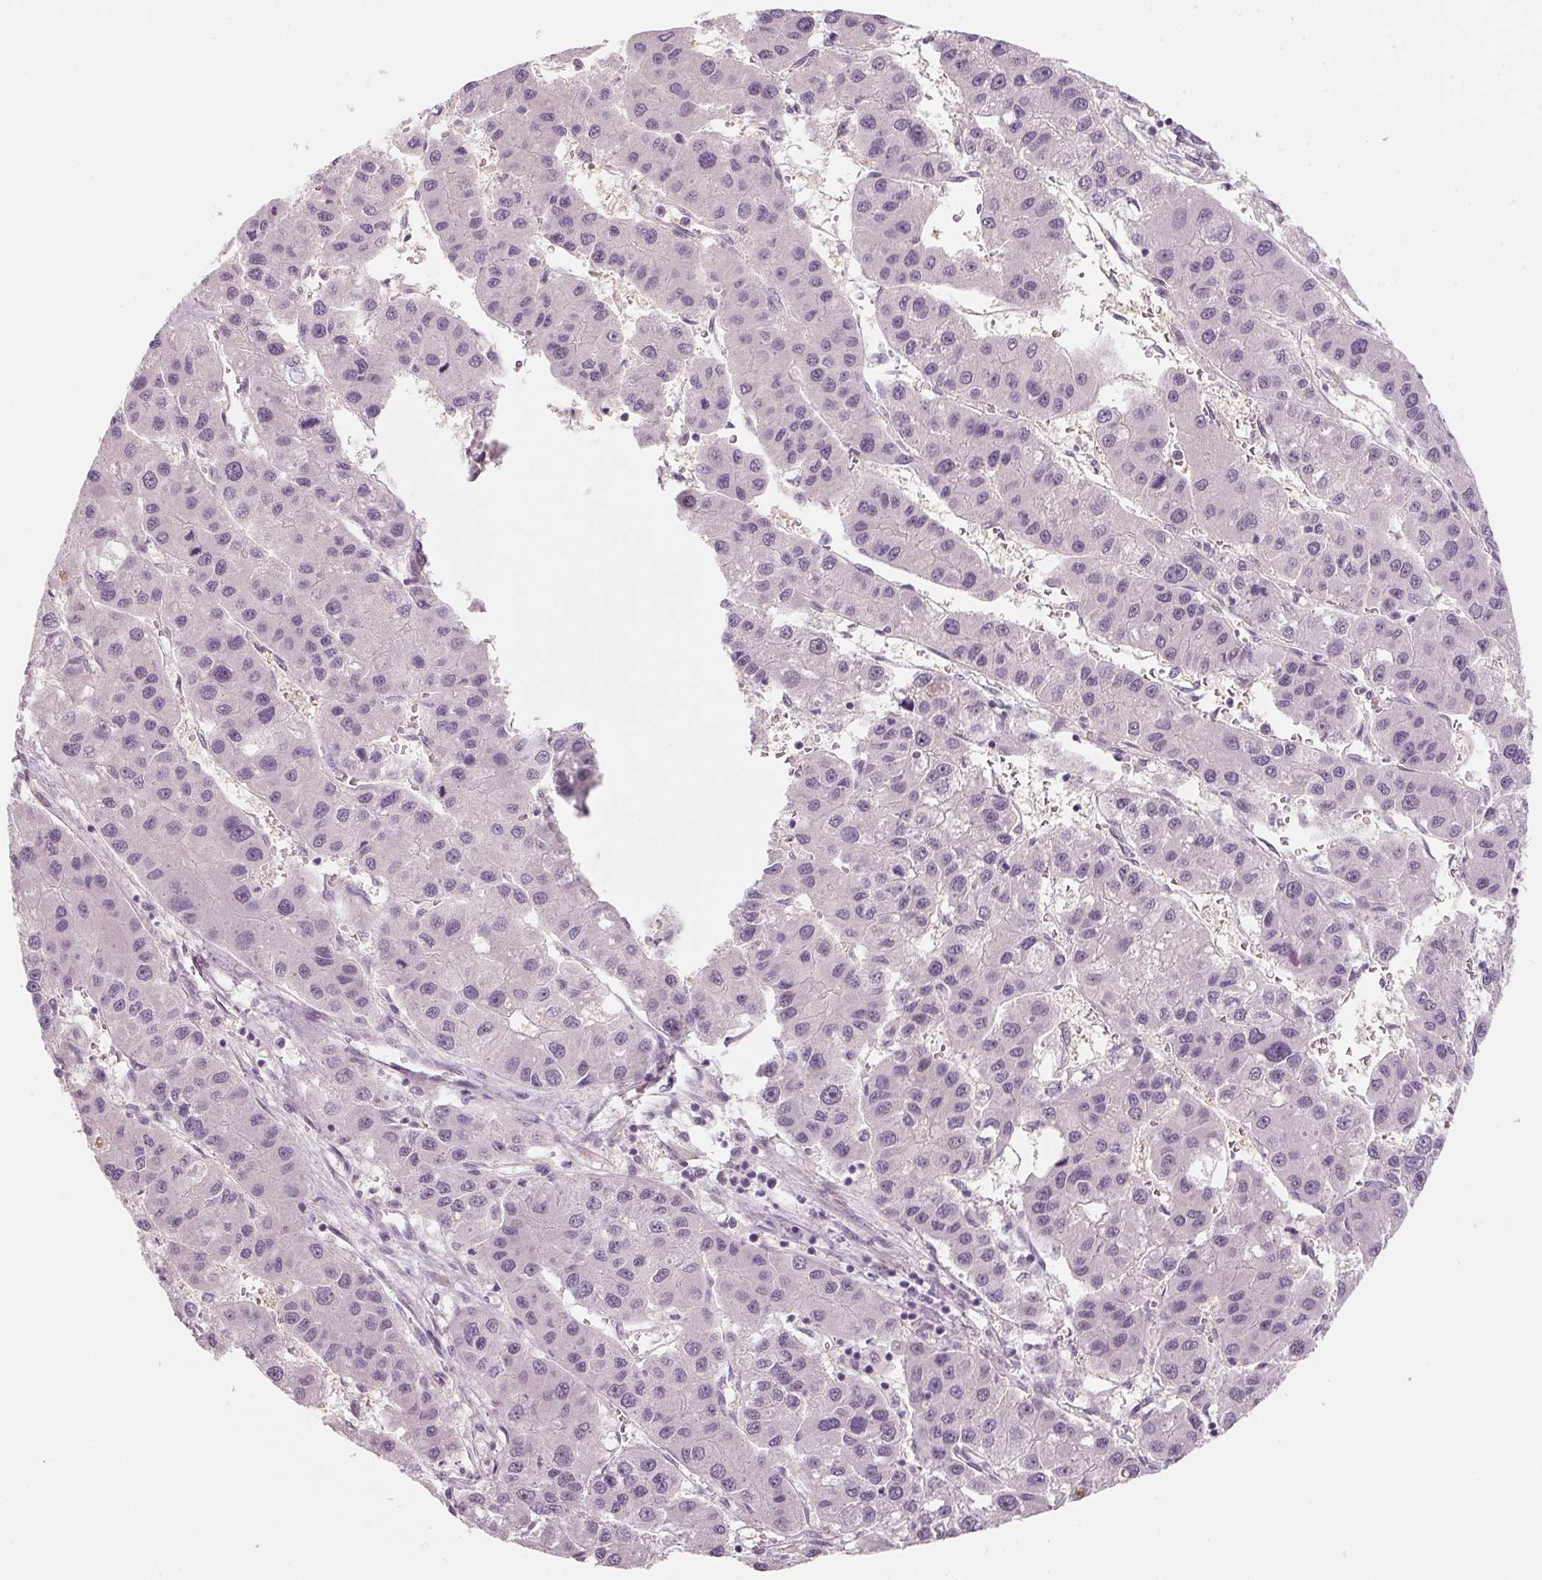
{"staining": {"intensity": "negative", "quantity": "none", "location": "none"}, "tissue": "liver cancer", "cell_type": "Tumor cells", "image_type": "cancer", "snomed": [{"axis": "morphology", "description": "Carcinoma, Hepatocellular, NOS"}, {"axis": "topography", "description": "Liver"}], "caption": "An immunohistochemistry (IHC) histopathology image of liver hepatocellular carcinoma is shown. There is no staining in tumor cells of liver hepatocellular carcinoma.", "gene": "DNTTIP2", "patient": {"sex": "male", "age": 73}}